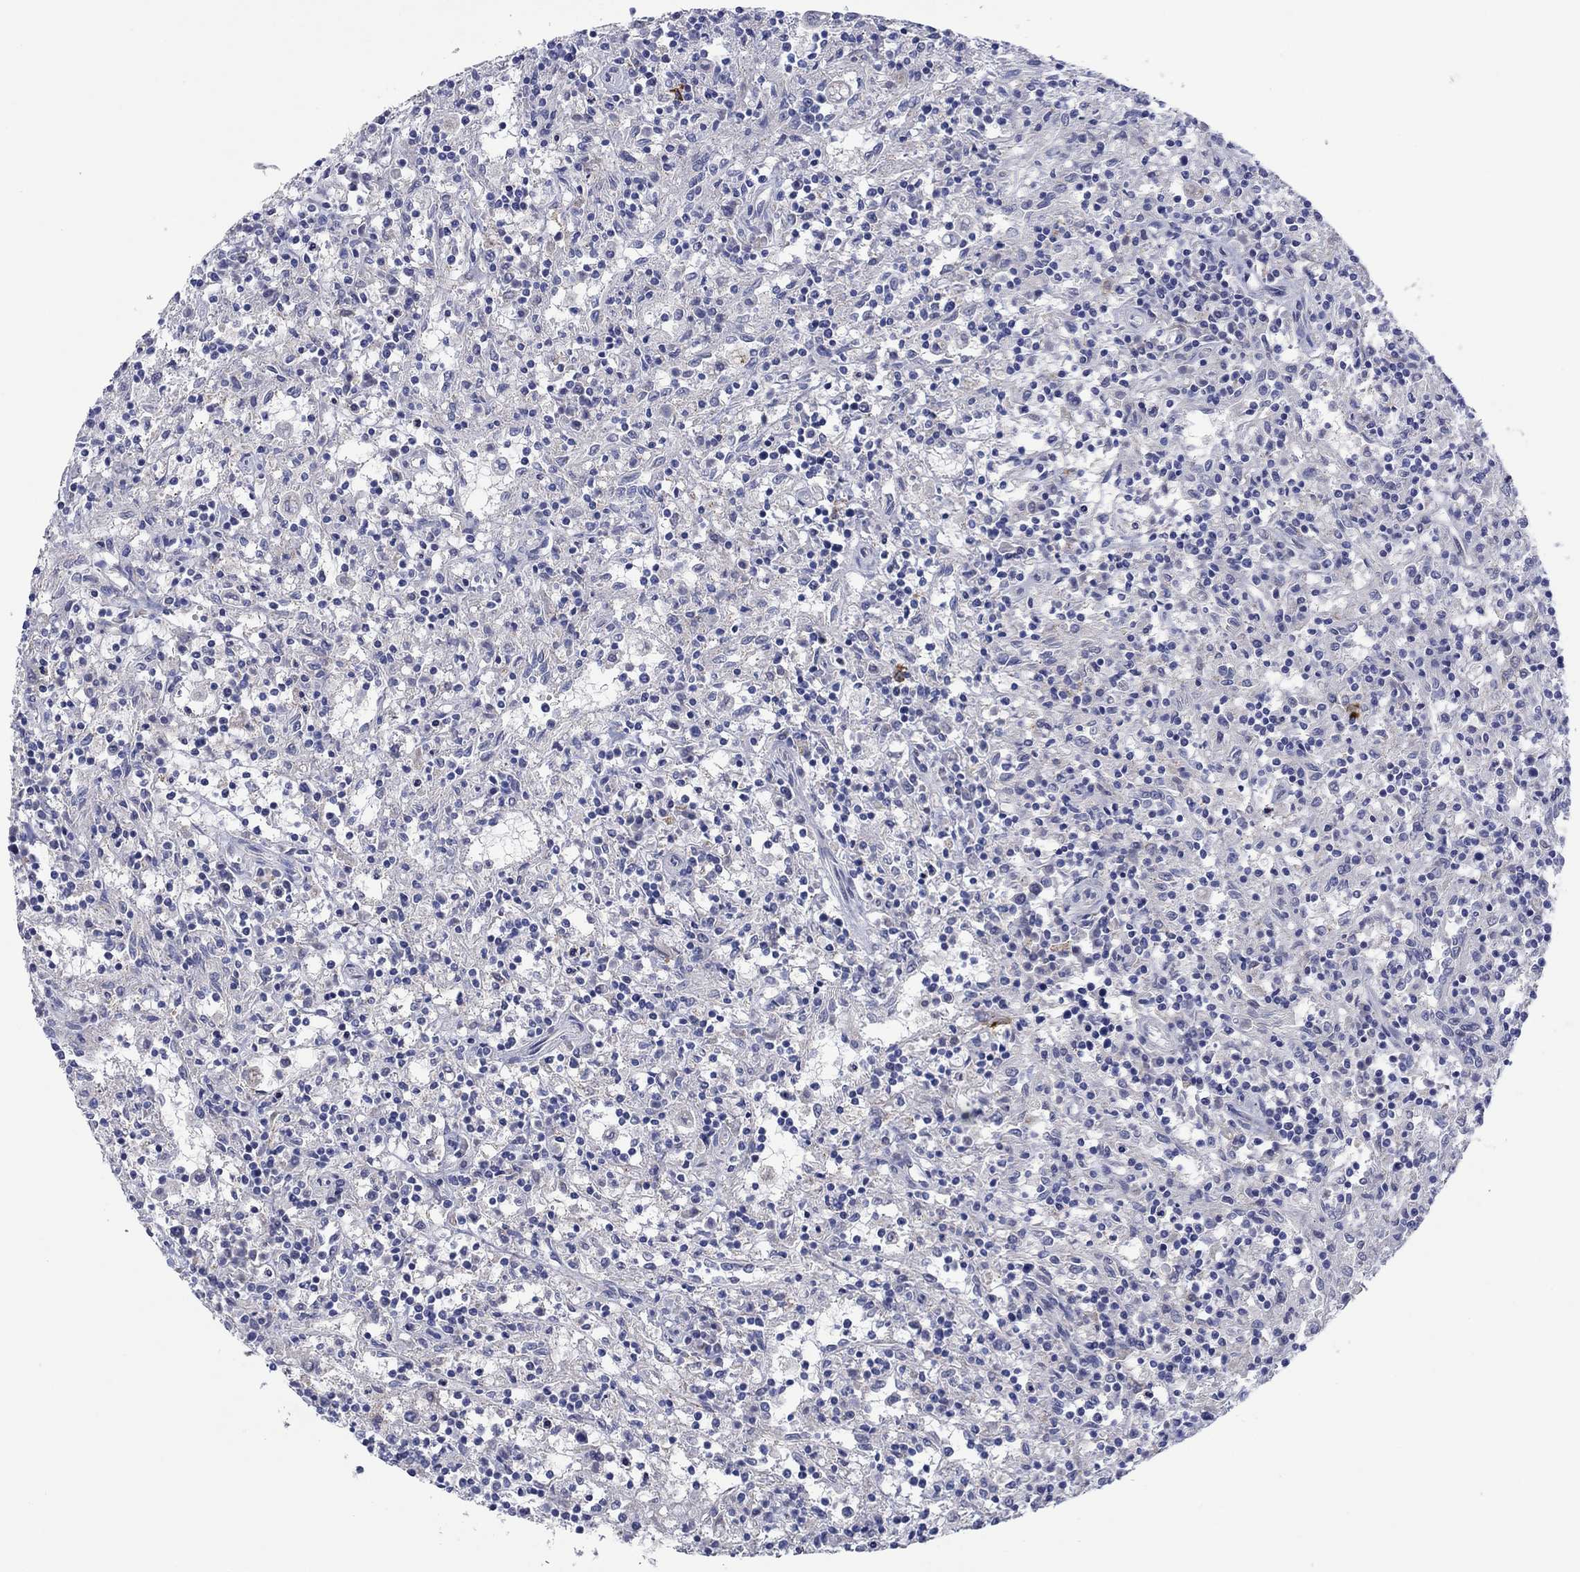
{"staining": {"intensity": "negative", "quantity": "none", "location": "none"}, "tissue": "lymphoma", "cell_type": "Tumor cells", "image_type": "cancer", "snomed": [{"axis": "morphology", "description": "Malignant lymphoma, non-Hodgkin's type, Low grade"}, {"axis": "topography", "description": "Spleen"}], "caption": "DAB immunohistochemical staining of human malignant lymphoma, non-Hodgkin's type (low-grade) demonstrates no significant expression in tumor cells.", "gene": "HDC", "patient": {"sex": "male", "age": 62}}